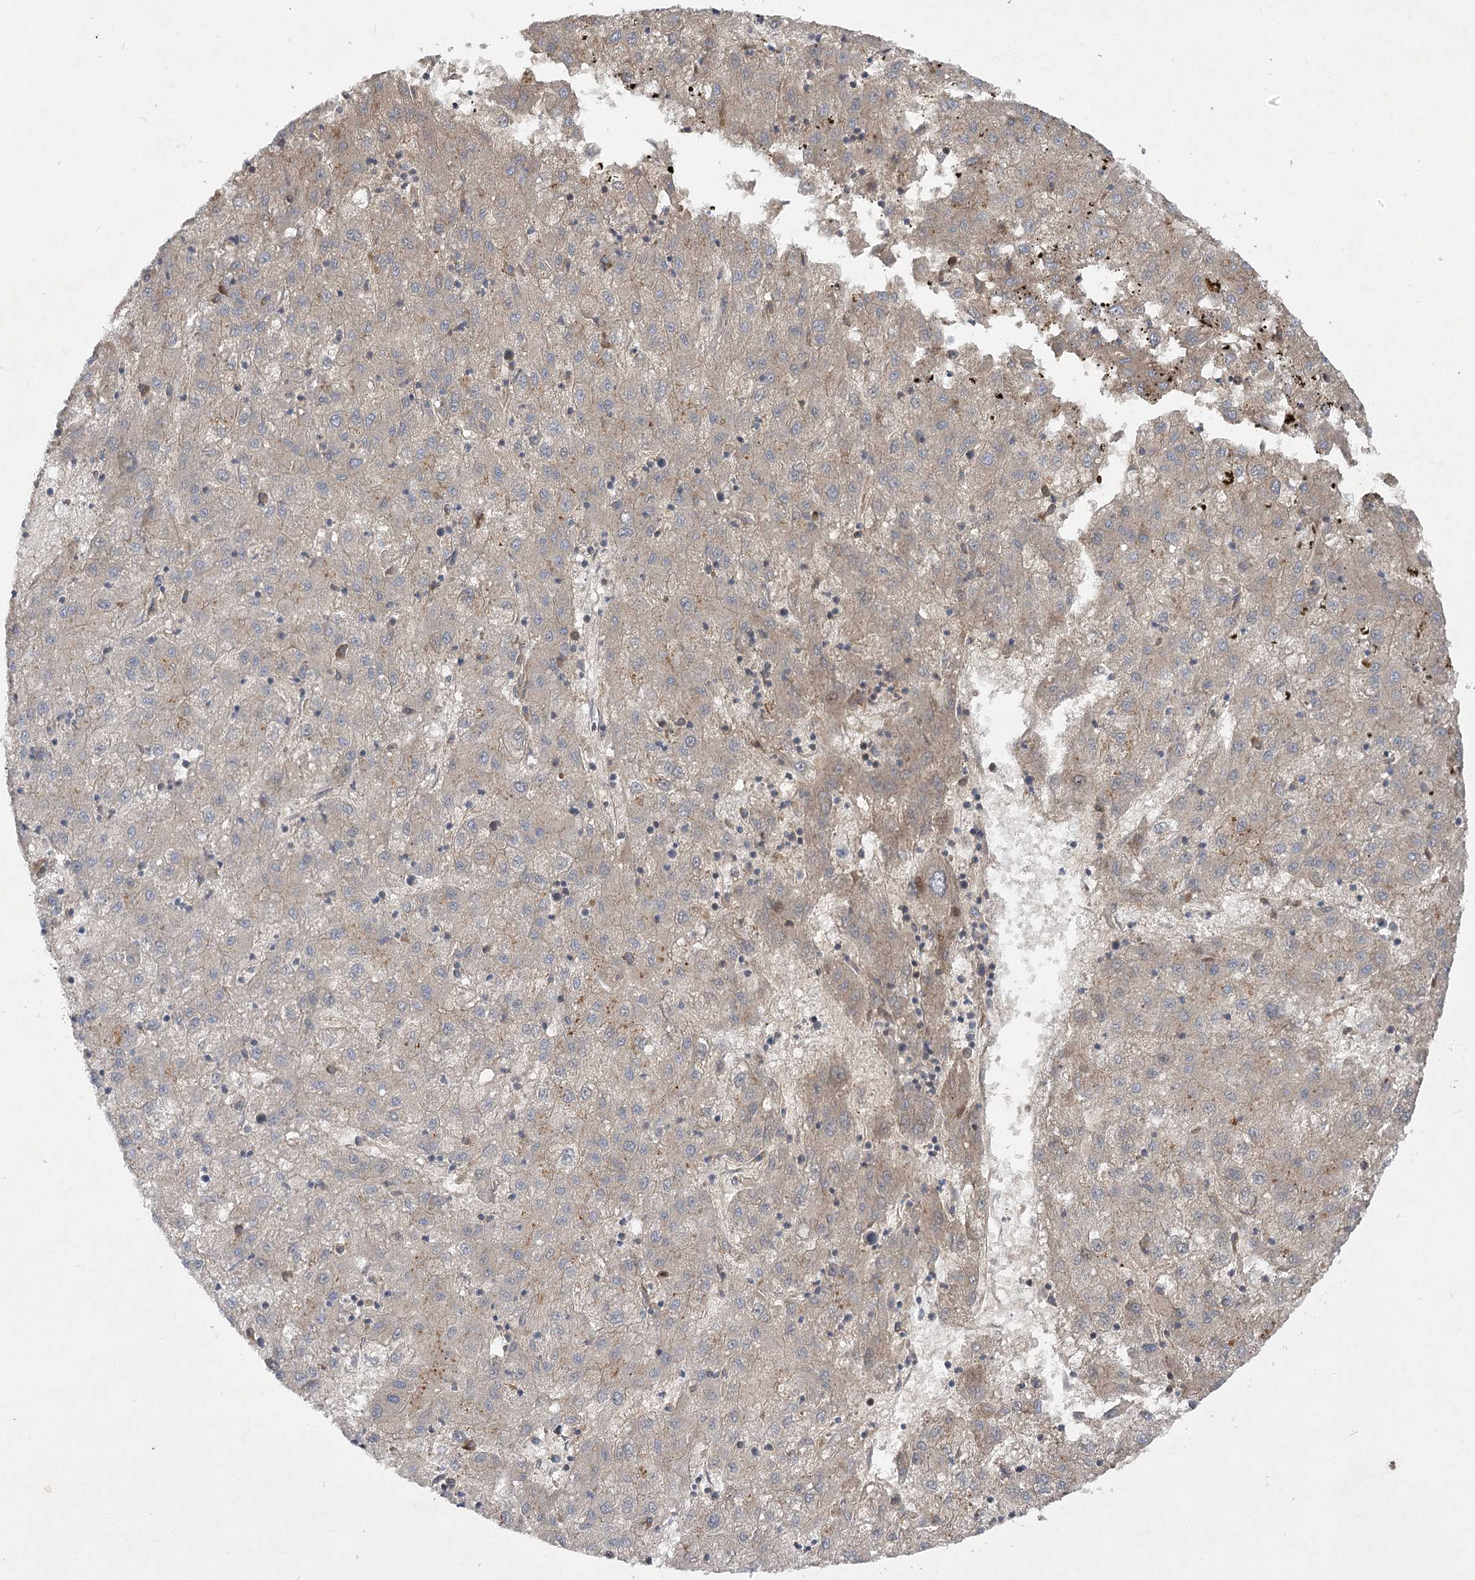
{"staining": {"intensity": "weak", "quantity": ">75%", "location": "cytoplasmic/membranous"}, "tissue": "liver cancer", "cell_type": "Tumor cells", "image_type": "cancer", "snomed": [{"axis": "morphology", "description": "Carcinoma, Hepatocellular, NOS"}, {"axis": "topography", "description": "Liver"}], "caption": "The micrograph reveals immunohistochemical staining of liver hepatocellular carcinoma. There is weak cytoplasmic/membranous staining is identified in about >75% of tumor cells.", "gene": "KIAA0825", "patient": {"sex": "male", "age": 72}}